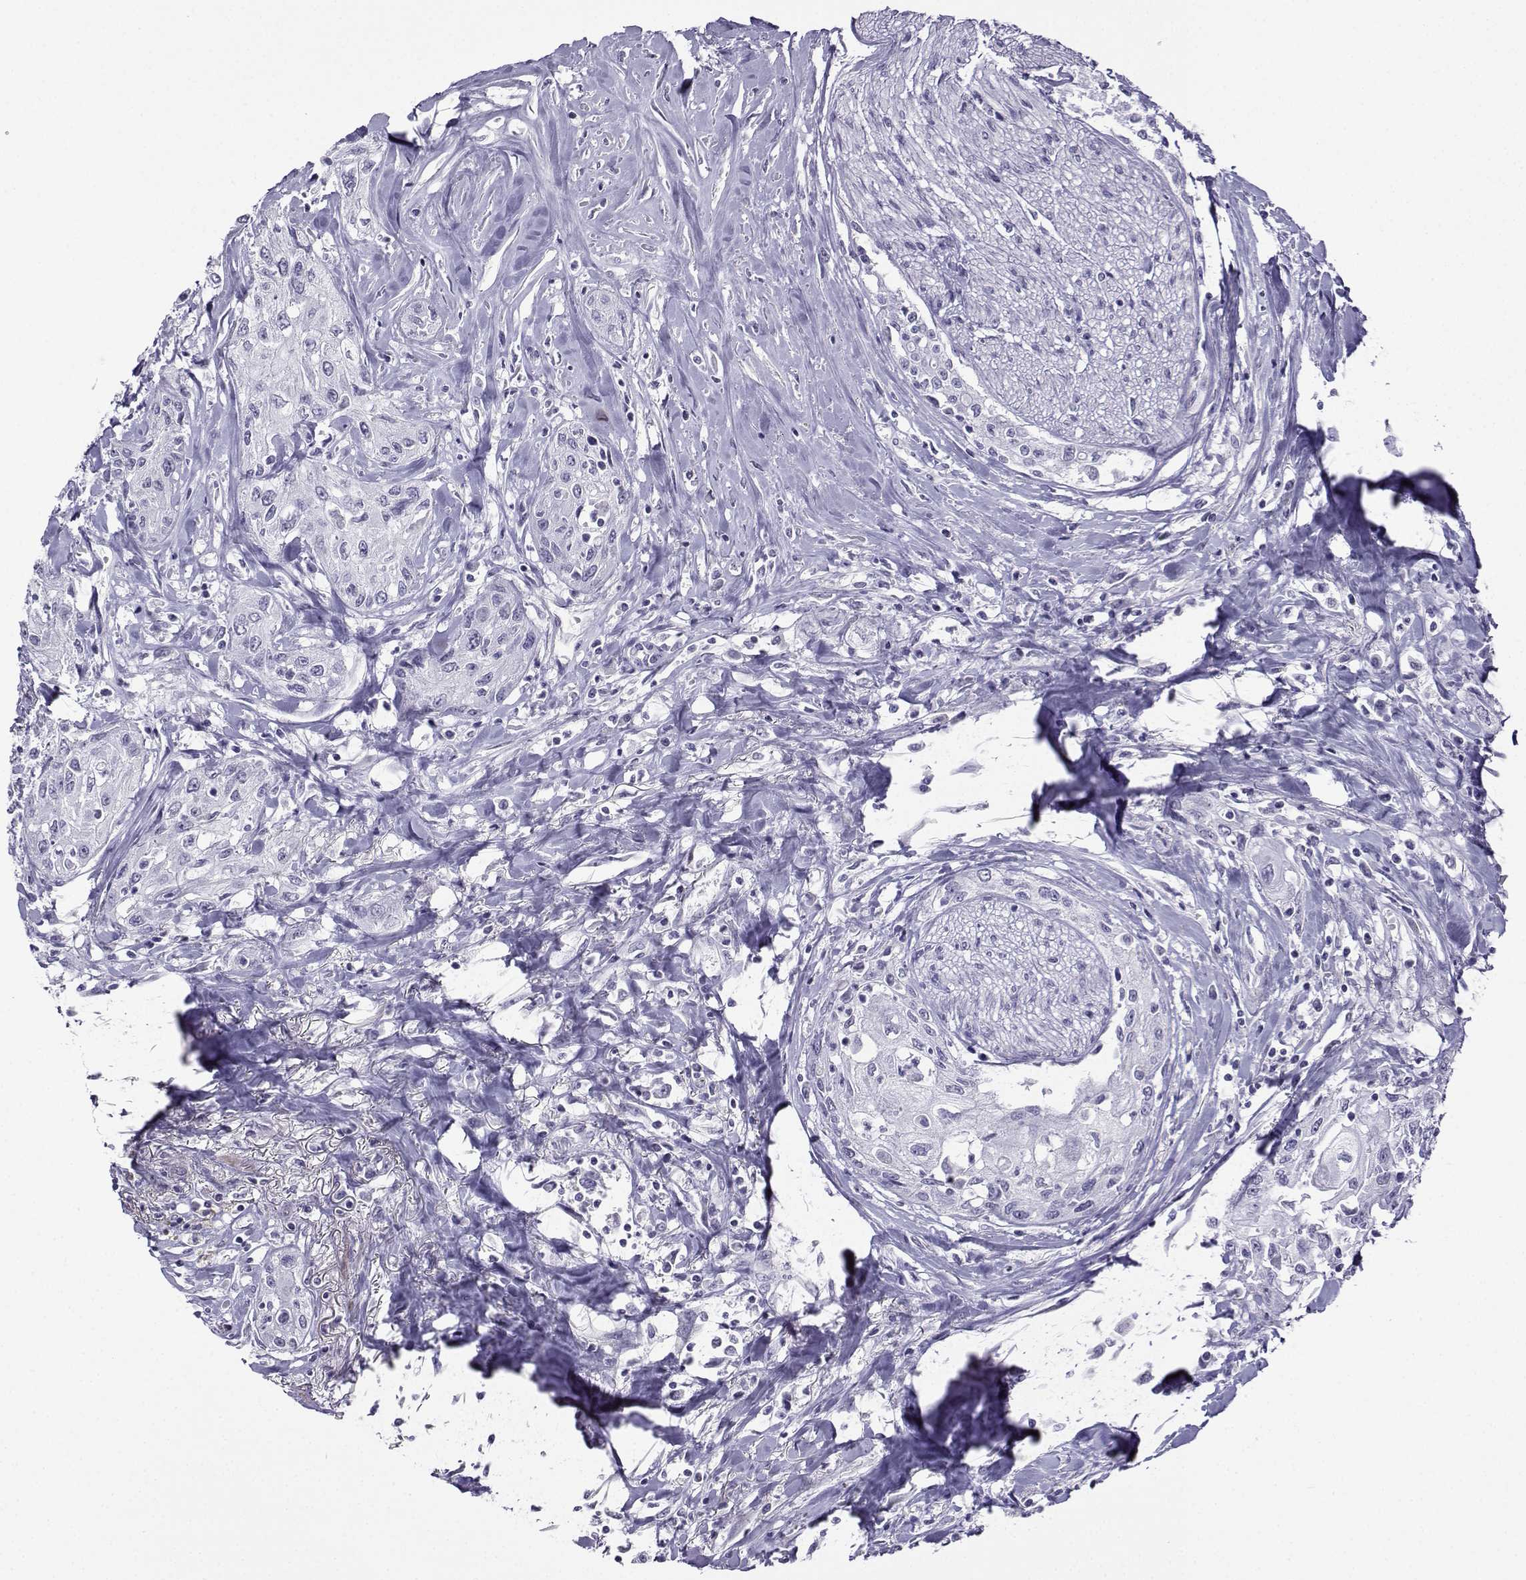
{"staining": {"intensity": "negative", "quantity": "none", "location": "none"}, "tissue": "head and neck cancer", "cell_type": "Tumor cells", "image_type": "cancer", "snomed": [{"axis": "morphology", "description": "Normal tissue, NOS"}, {"axis": "morphology", "description": "Squamous cell carcinoma, NOS"}, {"axis": "topography", "description": "Oral tissue"}, {"axis": "topography", "description": "Peripheral nerve tissue"}, {"axis": "topography", "description": "Head-Neck"}], "caption": "Protein analysis of squamous cell carcinoma (head and neck) shows no significant positivity in tumor cells.", "gene": "KIF17", "patient": {"sex": "female", "age": 59}}